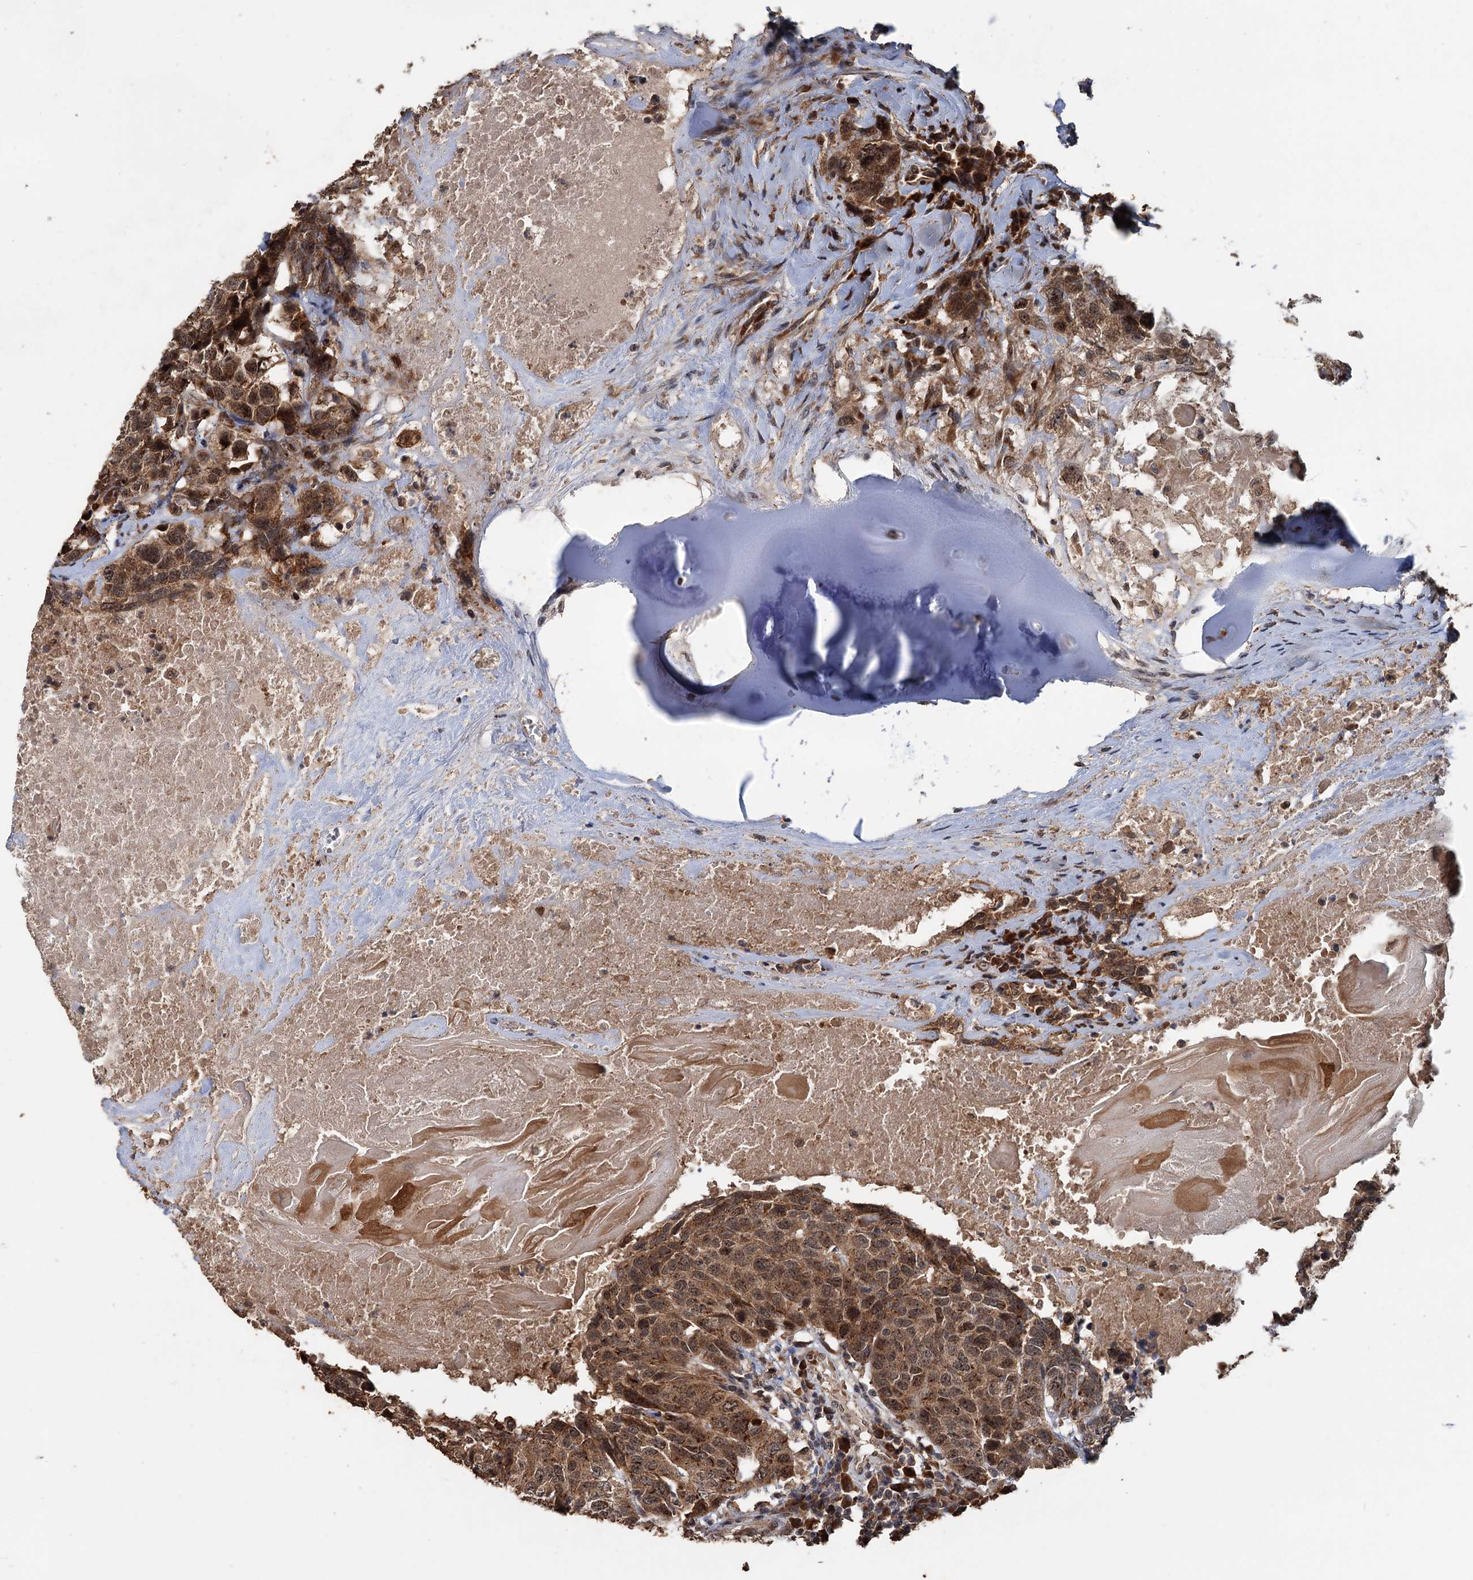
{"staining": {"intensity": "moderate", "quantity": ">75%", "location": "cytoplasmic/membranous,nuclear"}, "tissue": "head and neck cancer", "cell_type": "Tumor cells", "image_type": "cancer", "snomed": [{"axis": "morphology", "description": "Squamous cell carcinoma, NOS"}, {"axis": "topography", "description": "Head-Neck"}], "caption": "Head and neck cancer stained for a protein shows moderate cytoplasmic/membranous and nuclear positivity in tumor cells. The staining is performed using DAB (3,3'-diaminobenzidine) brown chromogen to label protein expression. The nuclei are counter-stained blue using hematoxylin.", "gene": "KANSL2", "patient": {"sex": "male", "age": 66}}